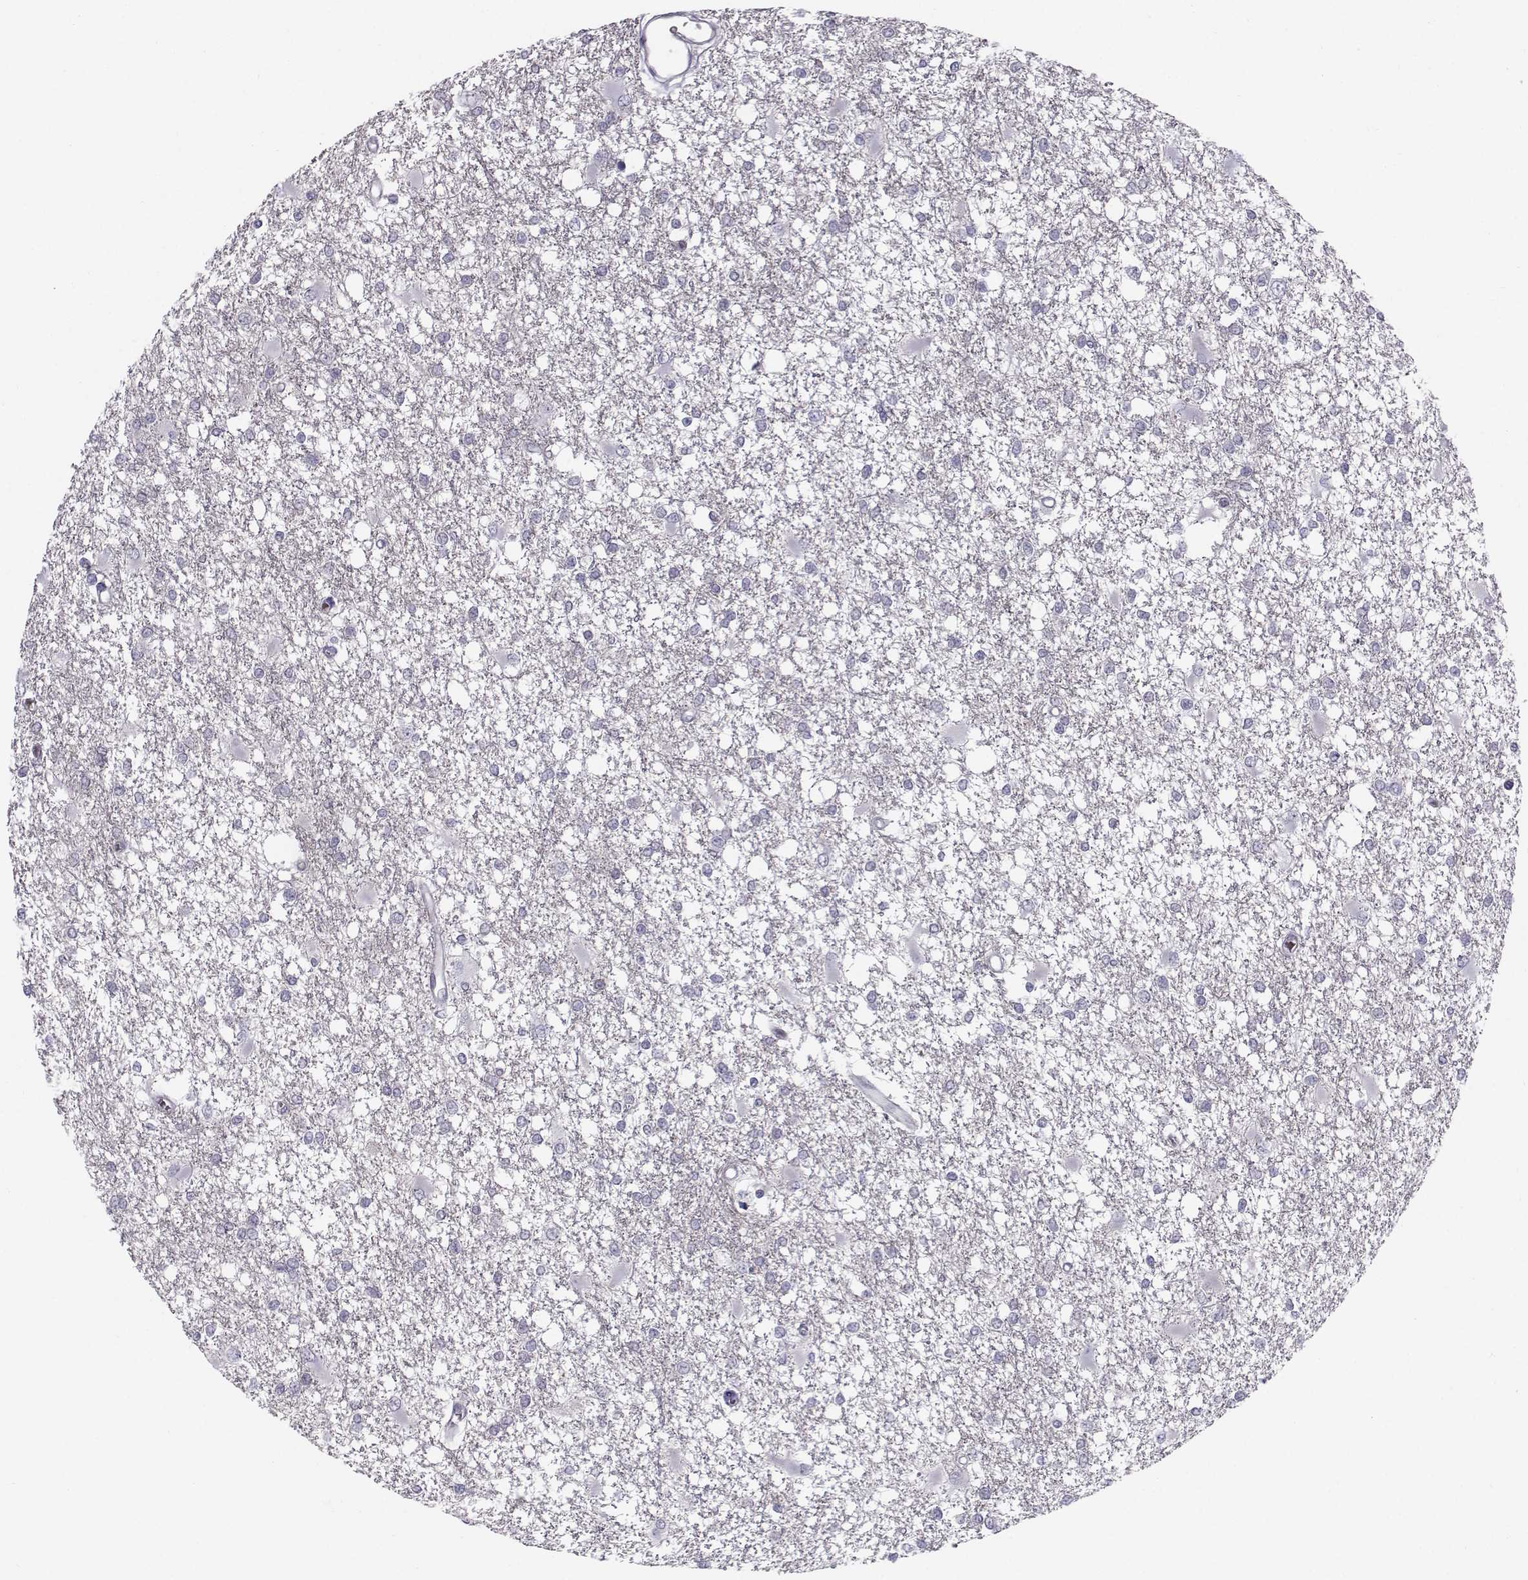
{"staining": {"intensity": "negative", "quantity": "none", "location": "none"}, "tissue": "glioma", "cell_type": "Tumor cells", "image_type": "cancer", "snomed": [{"axis": "morphology", "description": "Glioma, malignant, High grade"}, {"axis": "topography", "description": "Cerebral cortex"}], "caption": "Immunohistochemistry (IHC) photomicrograph of human malignant glioma (high-grade) stained for a protein (brown), which exhibits no expression in tumor cells.", "gene": "GARIN3", "patient": {"sex": "male", "age": 79}}